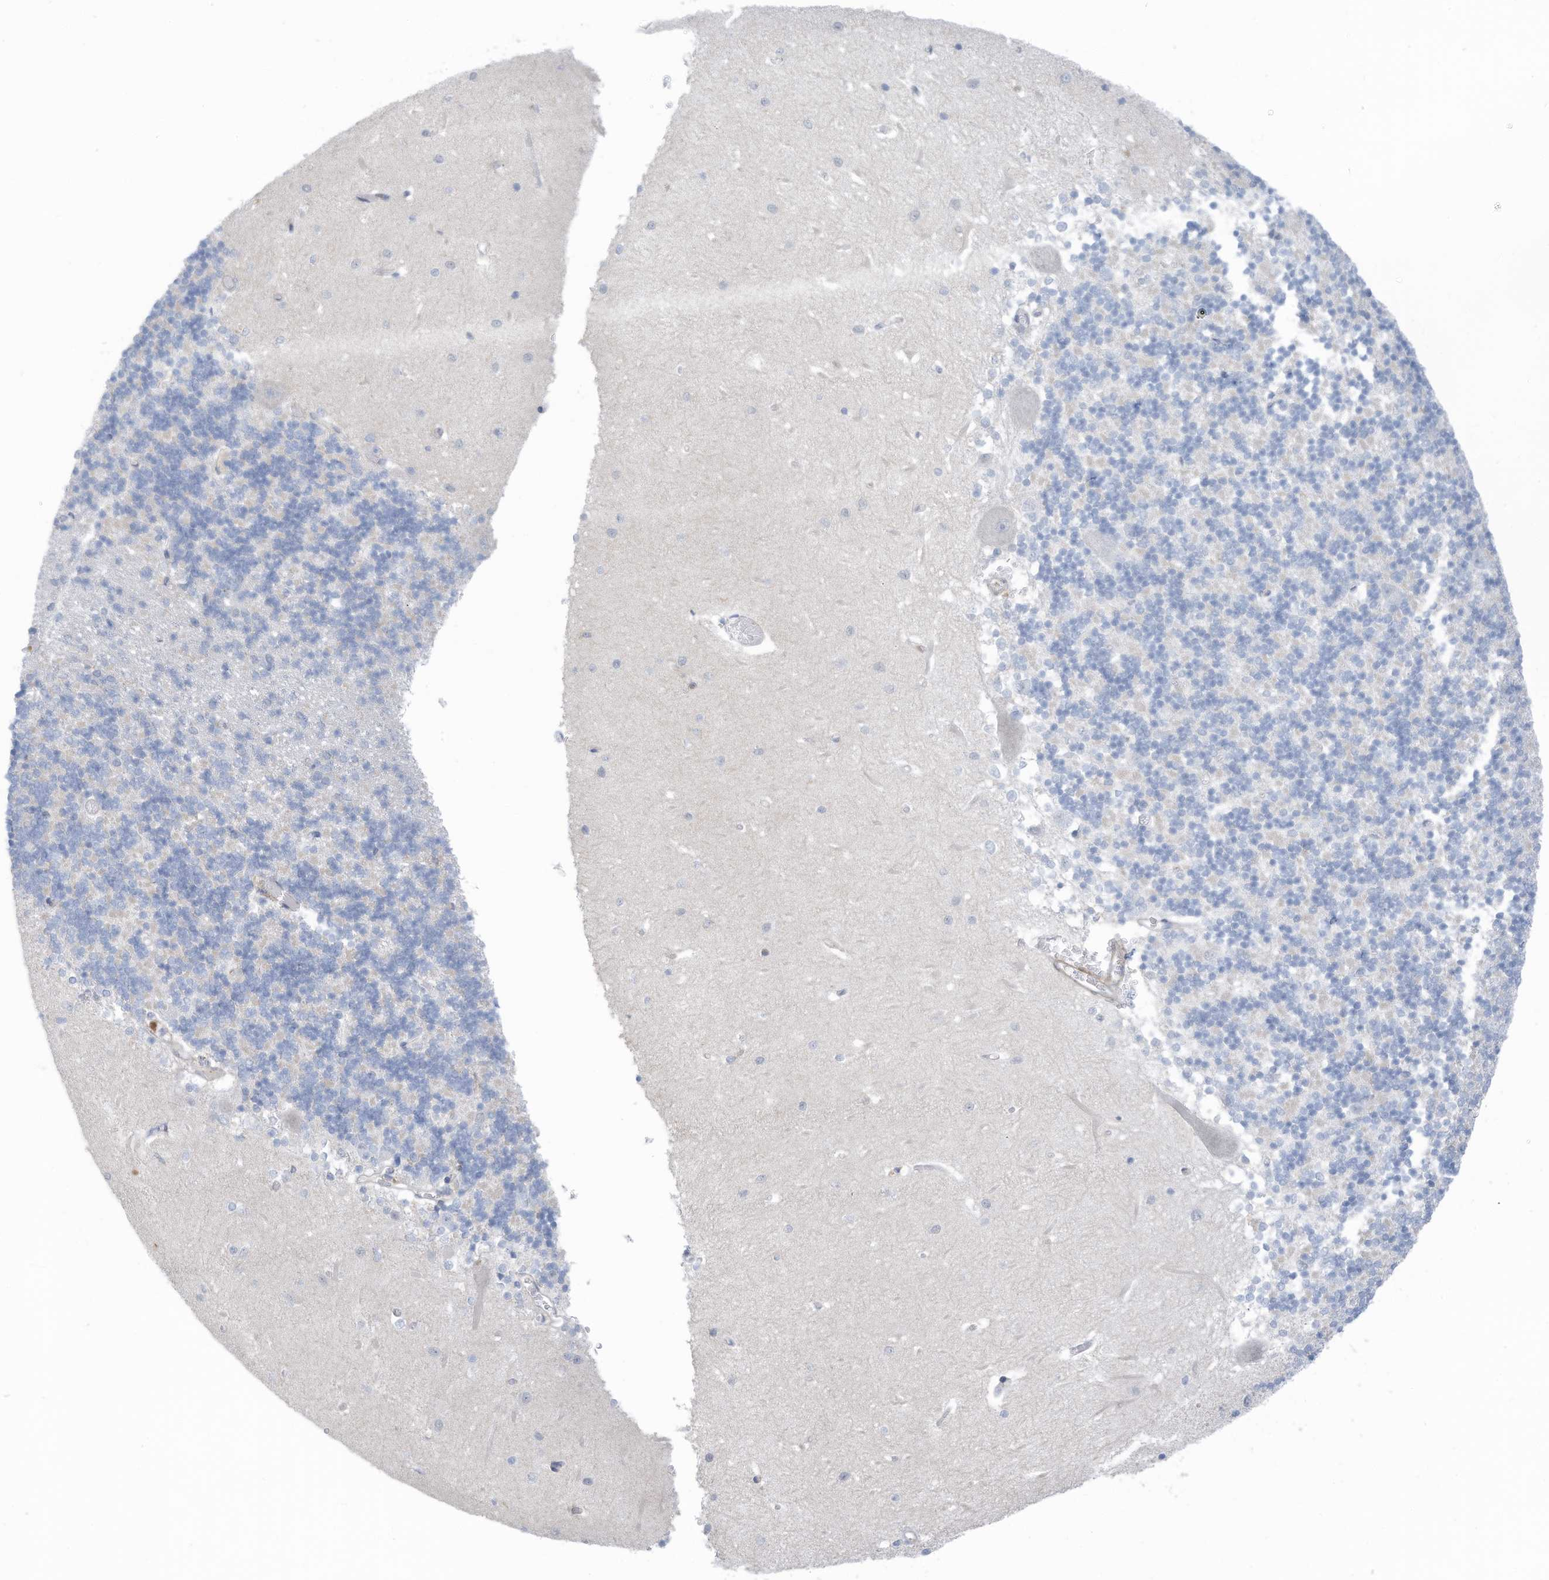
{"staining": {"intensity": "negative", "quantity": "none", "location": "none"}, "tissue": "cerebellum", "cell_type": "Cells in granular layer", "image_type": "normal", "snomed": [{"axis": "morphology", "description": "Normal tissue, NOS"}, {"axis": "topography", "description": "Cerebellum"}], "caption": "The micrograph displays no staining of cells in granular layer in benign cerebellum.", "gene": "ZNF846", "patient": {"sex": "male", "age": 37}}